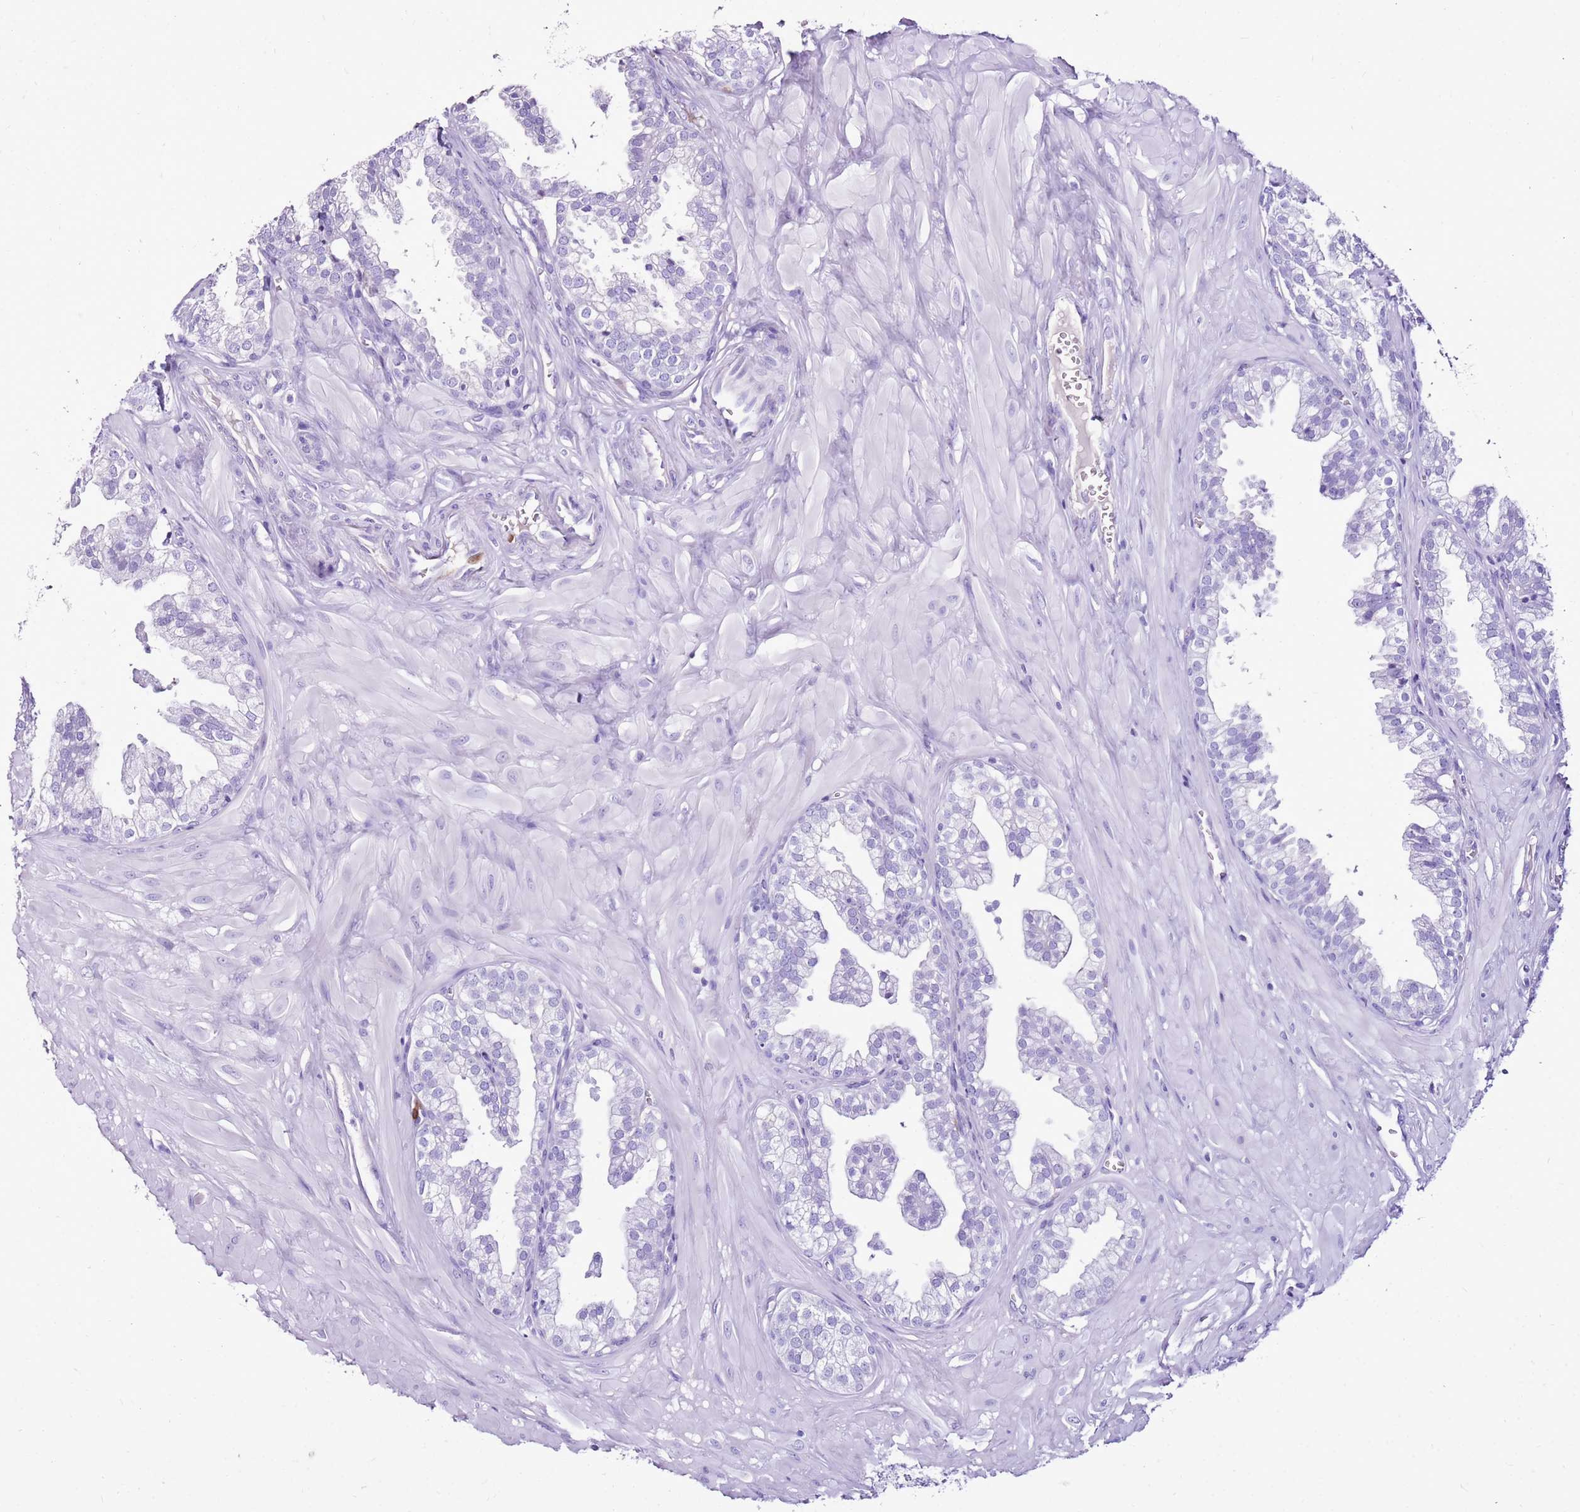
{"staining": {"intensity": "negative", "quantity": "none", "location": "none"}, "tissue": "prostate", "cell_type": "Glandular cells", "image_type": "normal", "snomed": [{"axis": "morphology", "description": "Normal tissue, NOS"}, {"axis": "topography", "description": "Prostate"}, {"axis": "topography", "description": "Peripheral nerve tissue"}], "caption": "An immunohistochemistry (IHC) histopathology image of normal prostate is shown. There is no staining in glandular cells of prostate. (Stains: DAB immunohistochemistry with hematoxylin counter stain, Microscopy: brightfield microscopy at high magnification).", "gene": "SPC25", "patient": {"sex": "male", "age": 55}}